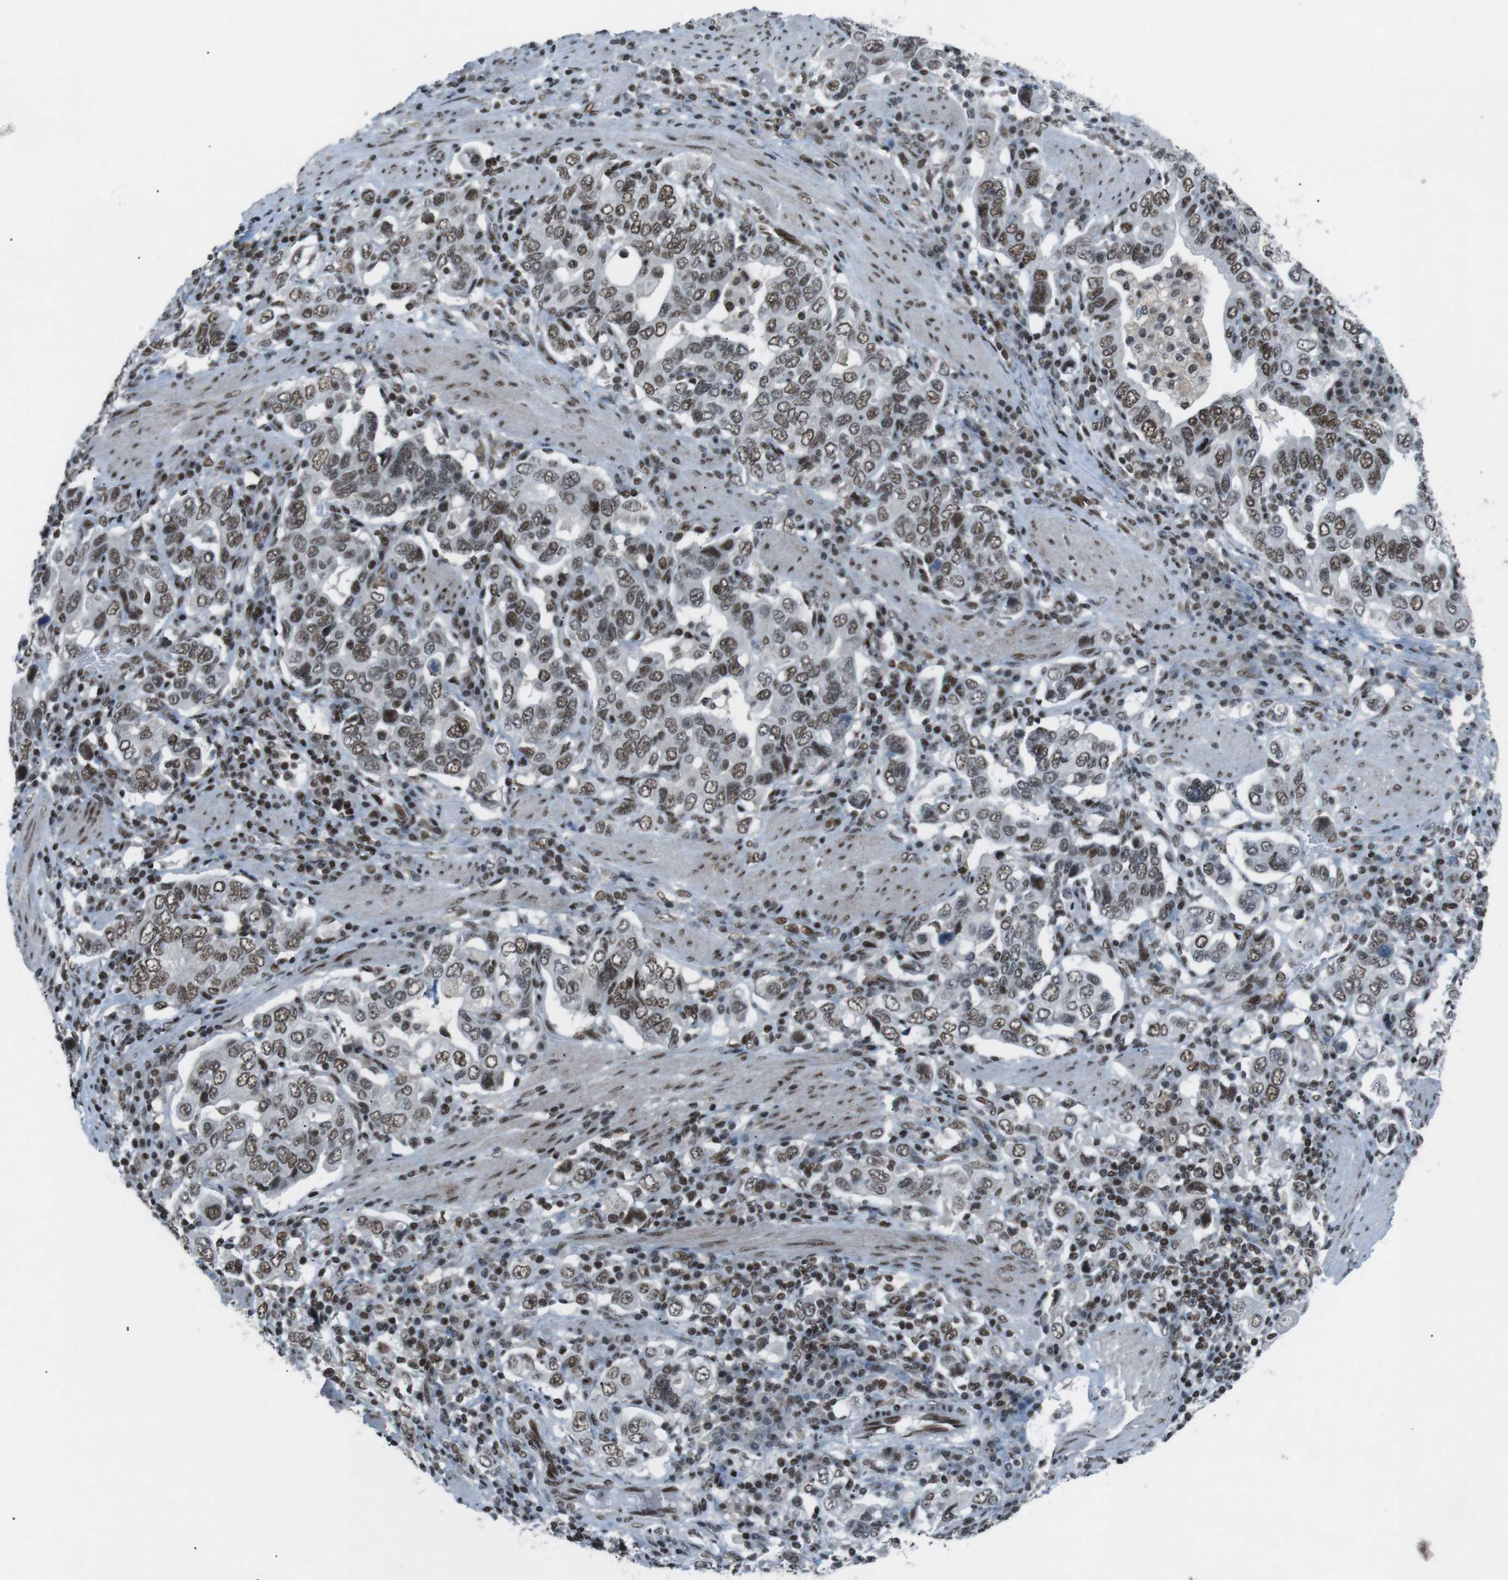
{"staining": {"intensity": "moderate", "quantity": ">75%", "location": "nuclear"}, "tissue": "stomach cancer", "cell_type": "Tumor cells", "image_type": "cancer", "snomed": [{"axis": "morphology", "description": "Adenocarcinoma, NOS"}, {"axis": "topography", "description": "Stomach, upper"}], "caption": "Immunohistochemical staining of human stomach adenocarcinoma exhibits medium levels of moderate nuclear positivity in approximately >75% of tumor cells.", "gene": "TAF1", "patient": {"sex": "male", "age": 62}}